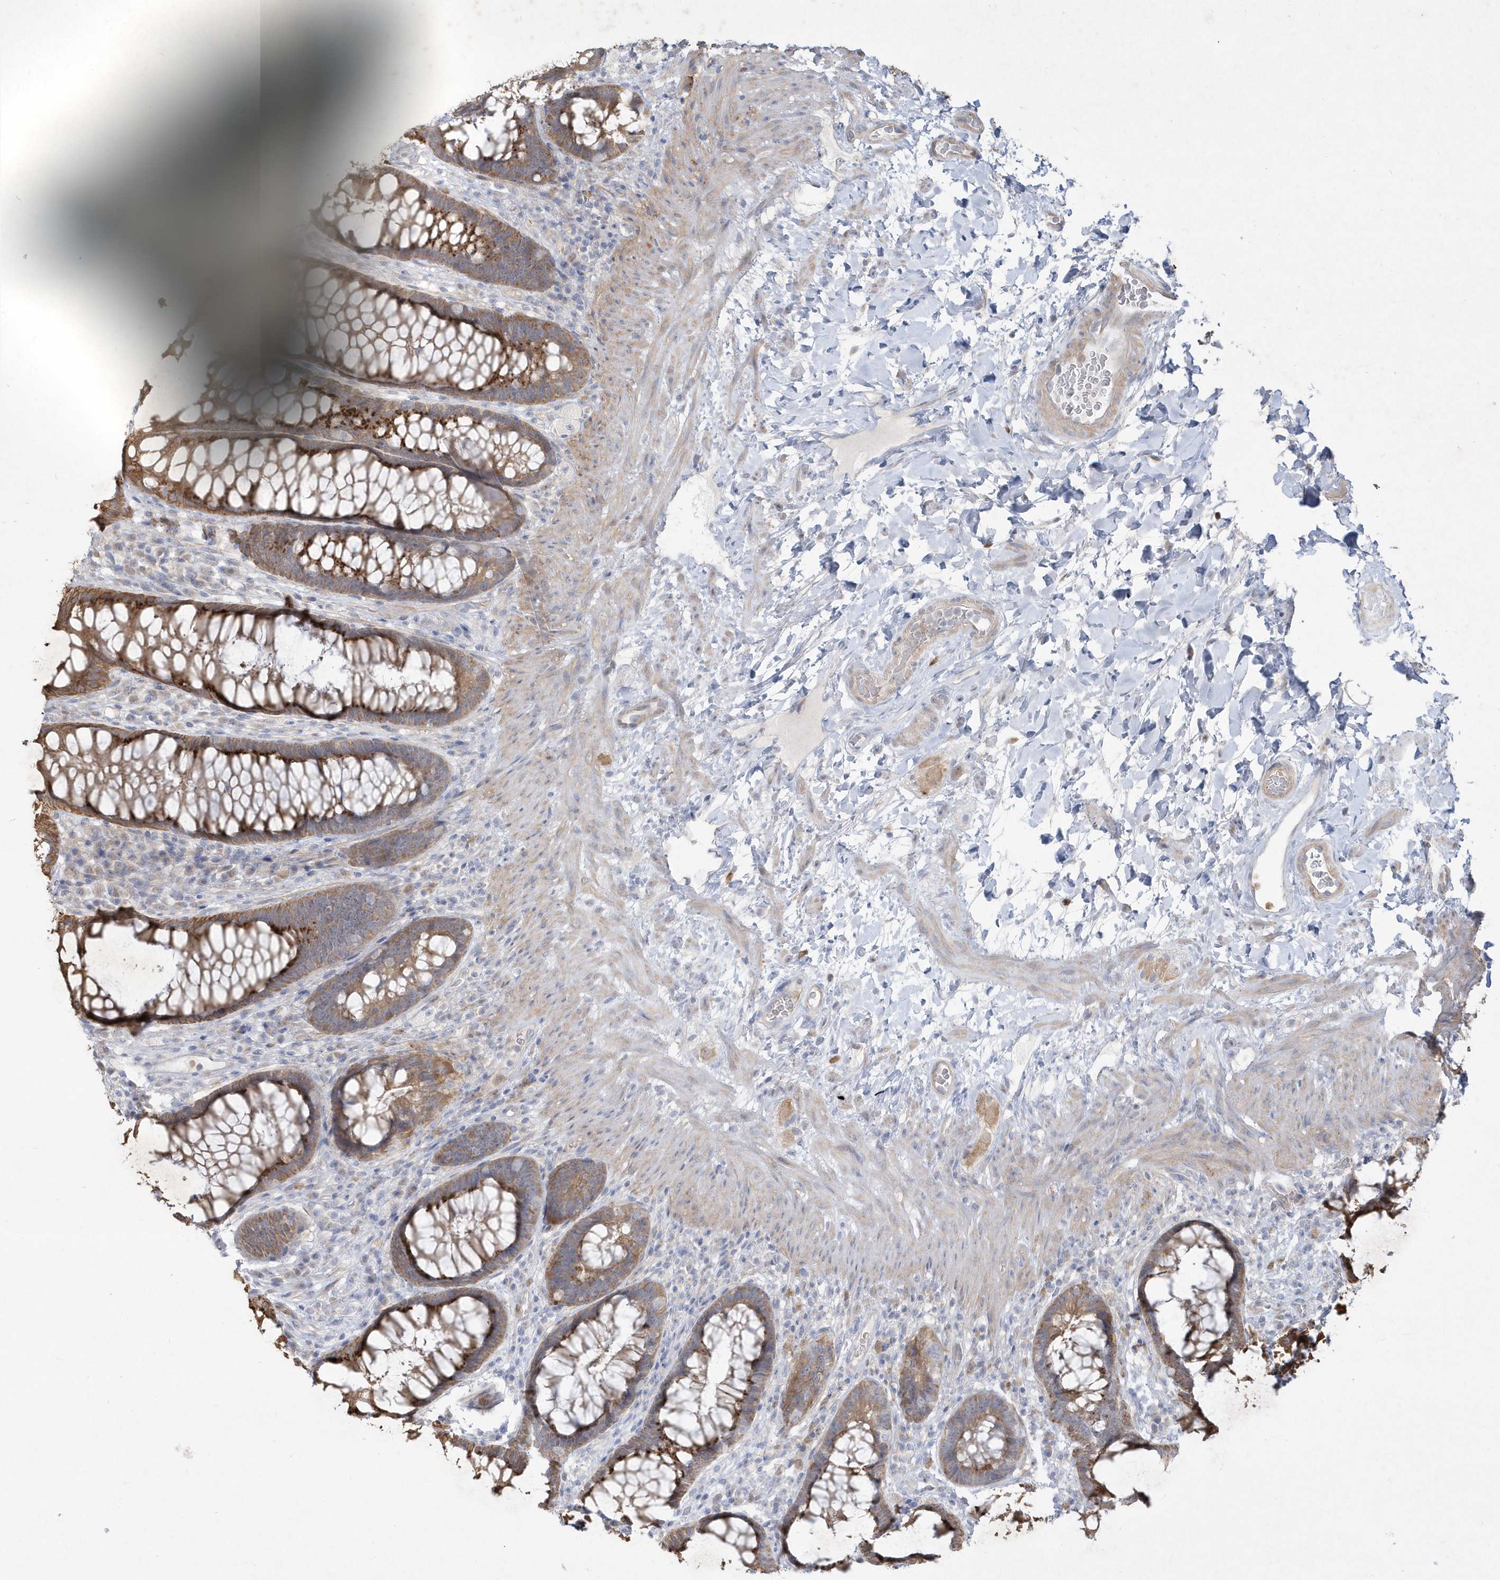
{"staining": {"intensity": "moderate", "quantity": ">75%", "location": "cytoplasmic/membranous"}, "tissue": "rectum", "cell_type": "Glandular cells", "image_type": "normal", "snomed": [{"axis": "morphology", "description": "Normal tissue, NOS"}, {"axis": "topography", "description": "Rectum"}], "caption": "DAB immunohistochemical staining of benign human rectum reveals moderate cytoplasmic/membranous protein staining in about >75% of glandular cells. The protein is shown in brown color, while the nuclei are stained blue.", "gene": "LARS1", "patient": {"sex": "female", "age": 46}}